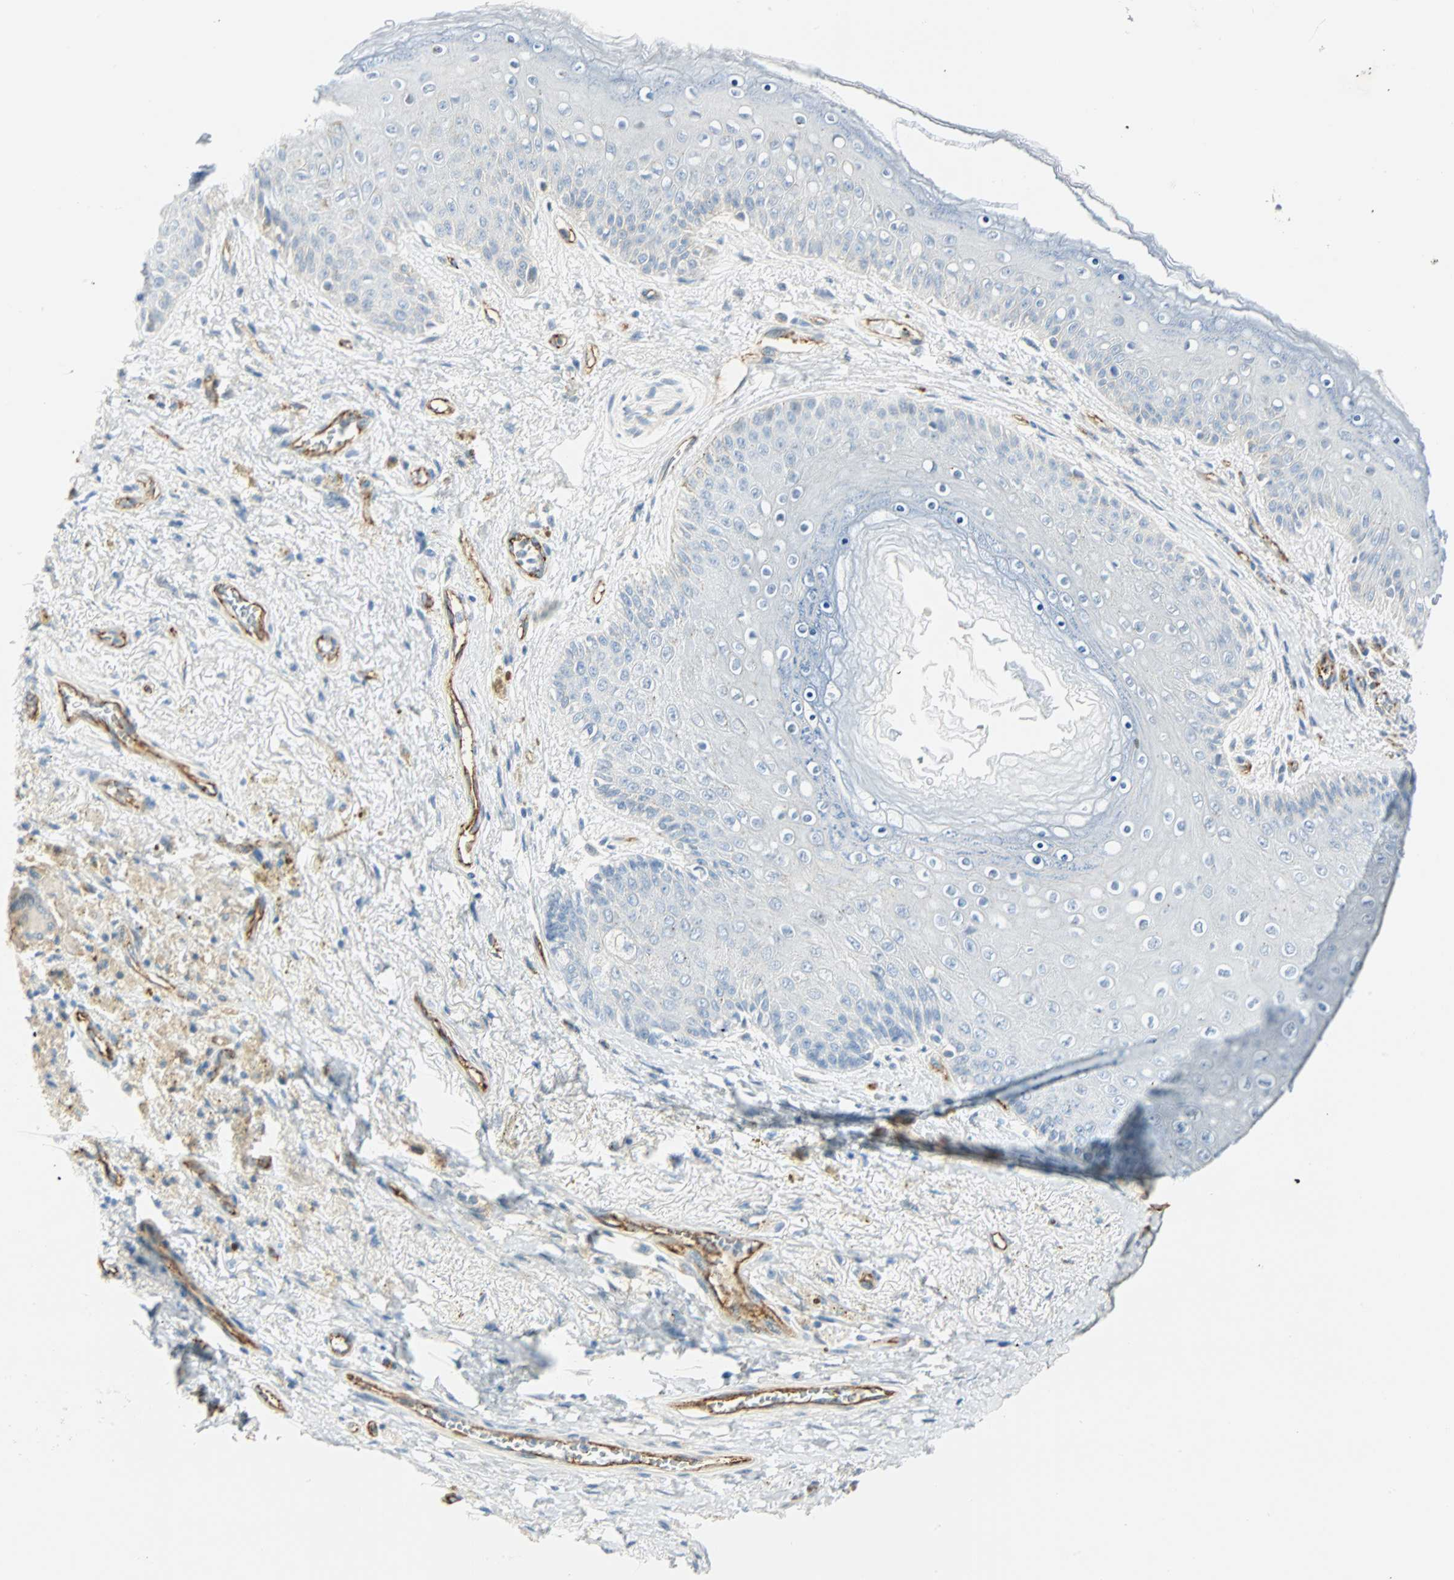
{"staining": {"intensity": "weak", "quantity": "<25%", "location": "cytoplasmic/membranous"}, "tissue": "skin", "cell_type": "Epidermal cells", "image_type": "normal", "snomed": [{"axis": "morphology", "description": "Normal tissue, NOS"}, {"axis": "topography", "description": "Anal"}], "caption": "Immunohistochemistry image of unremarkable skin stained for a protein (brown), which demonstrates no expression in epidermal cells. (DAB (3,3'-diaminobenzidine) immunohistochemistry (IHC) with hematoxylin counter stain).", "gene": "VPS9D1", "patient": {"sex": "female", "age": 46}}